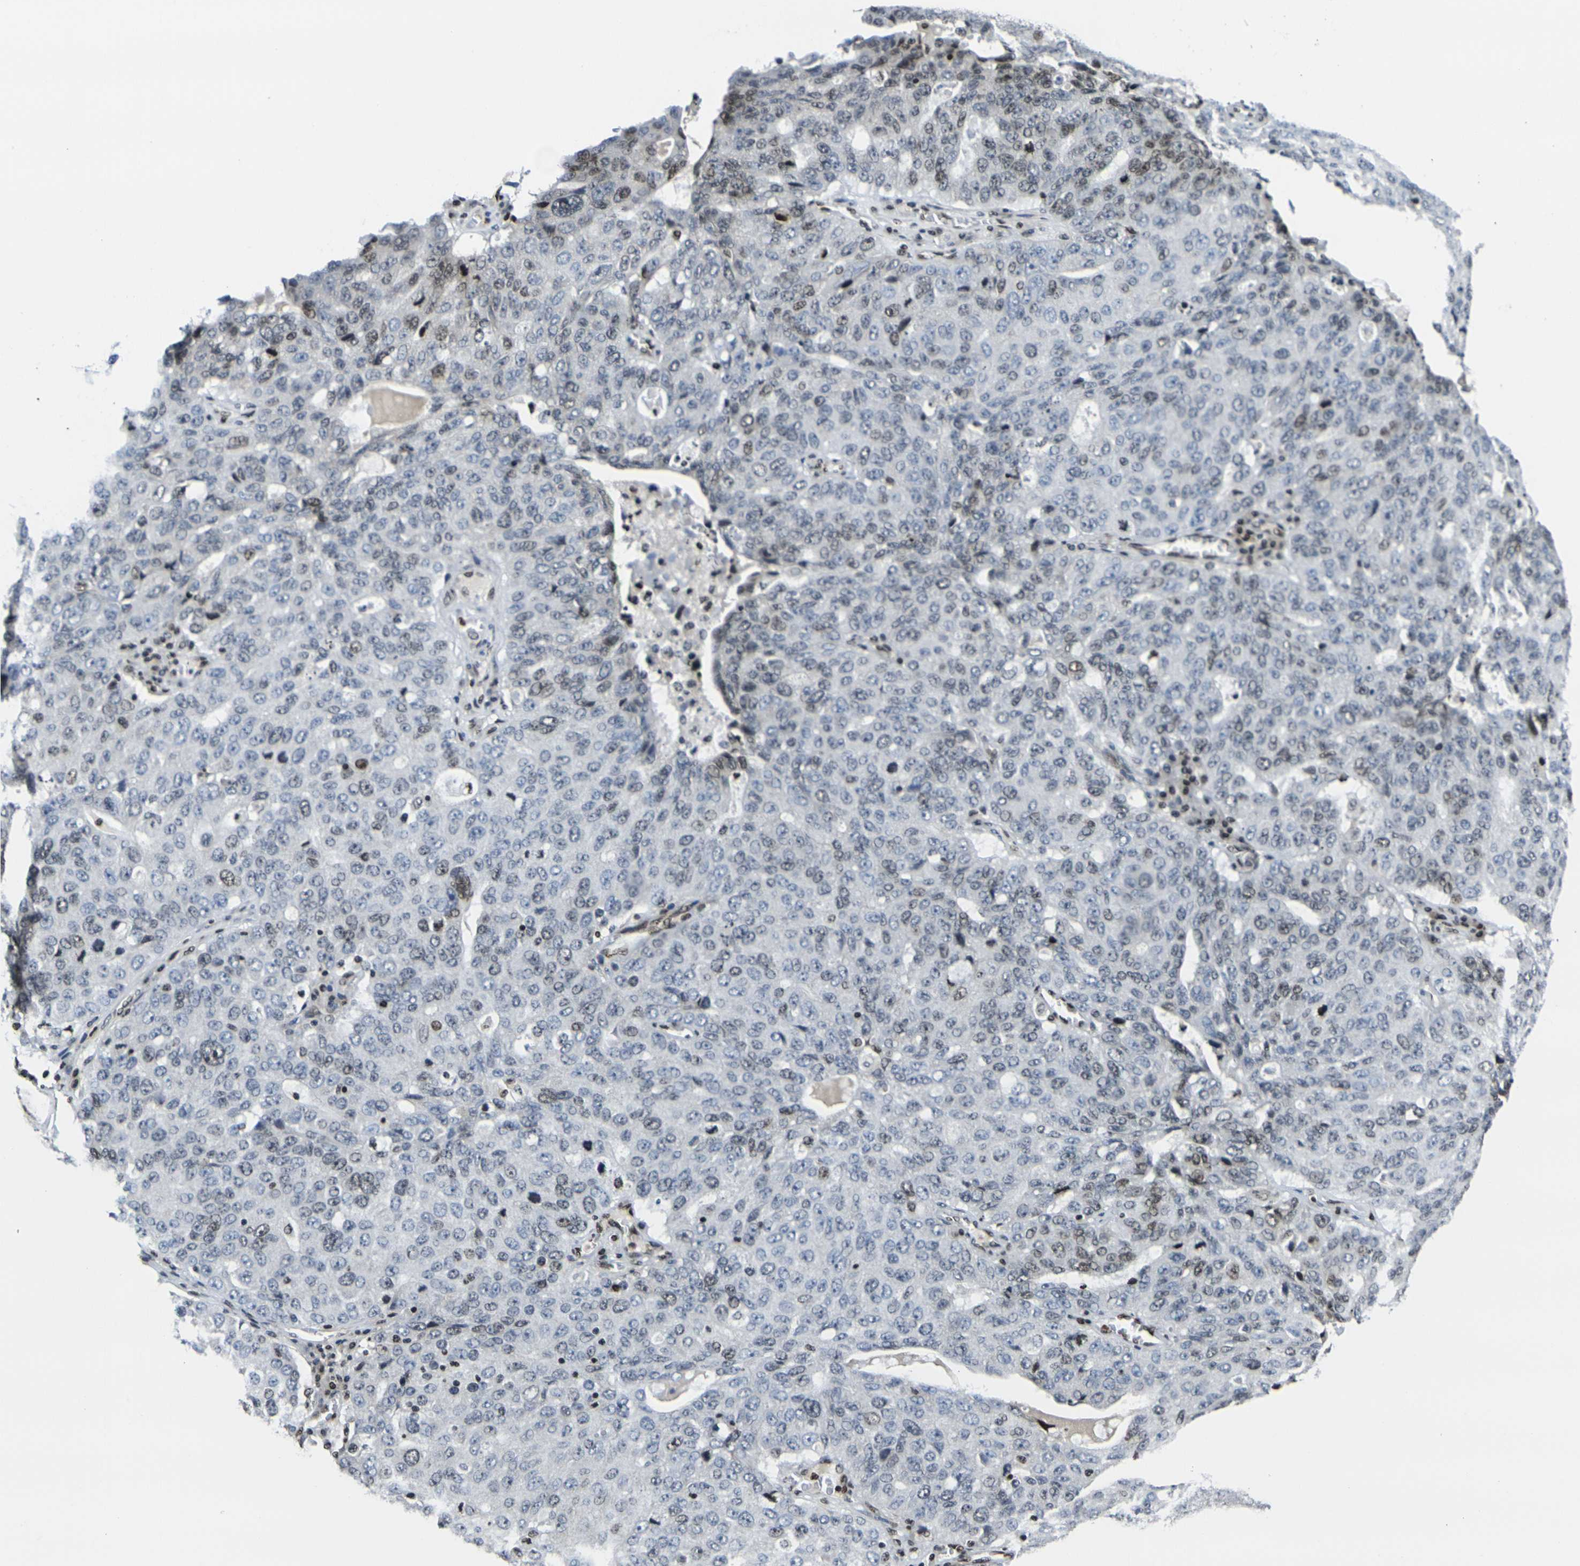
{"staining": {"intensity": "moderate", "quantity": "<25%", "location": "nuclear"}, "tissue": "ovarian cancer", "cell_type": "Tumor cells", "image_type": "cancer", "snomed": [{"axis": "morphology", "description": "Carcinoma, endometroid"}, {"axis": "topography", "description": "Ovary"}], "caption": "Immunohistochemical staining of ovarian cancer (endometroid carcinoma) reveals low levels of moderate nuclear expression in approximately <25% of tumor cells.", "gene": "H1-10", "patient": {"sex": "female", "age": 62}}